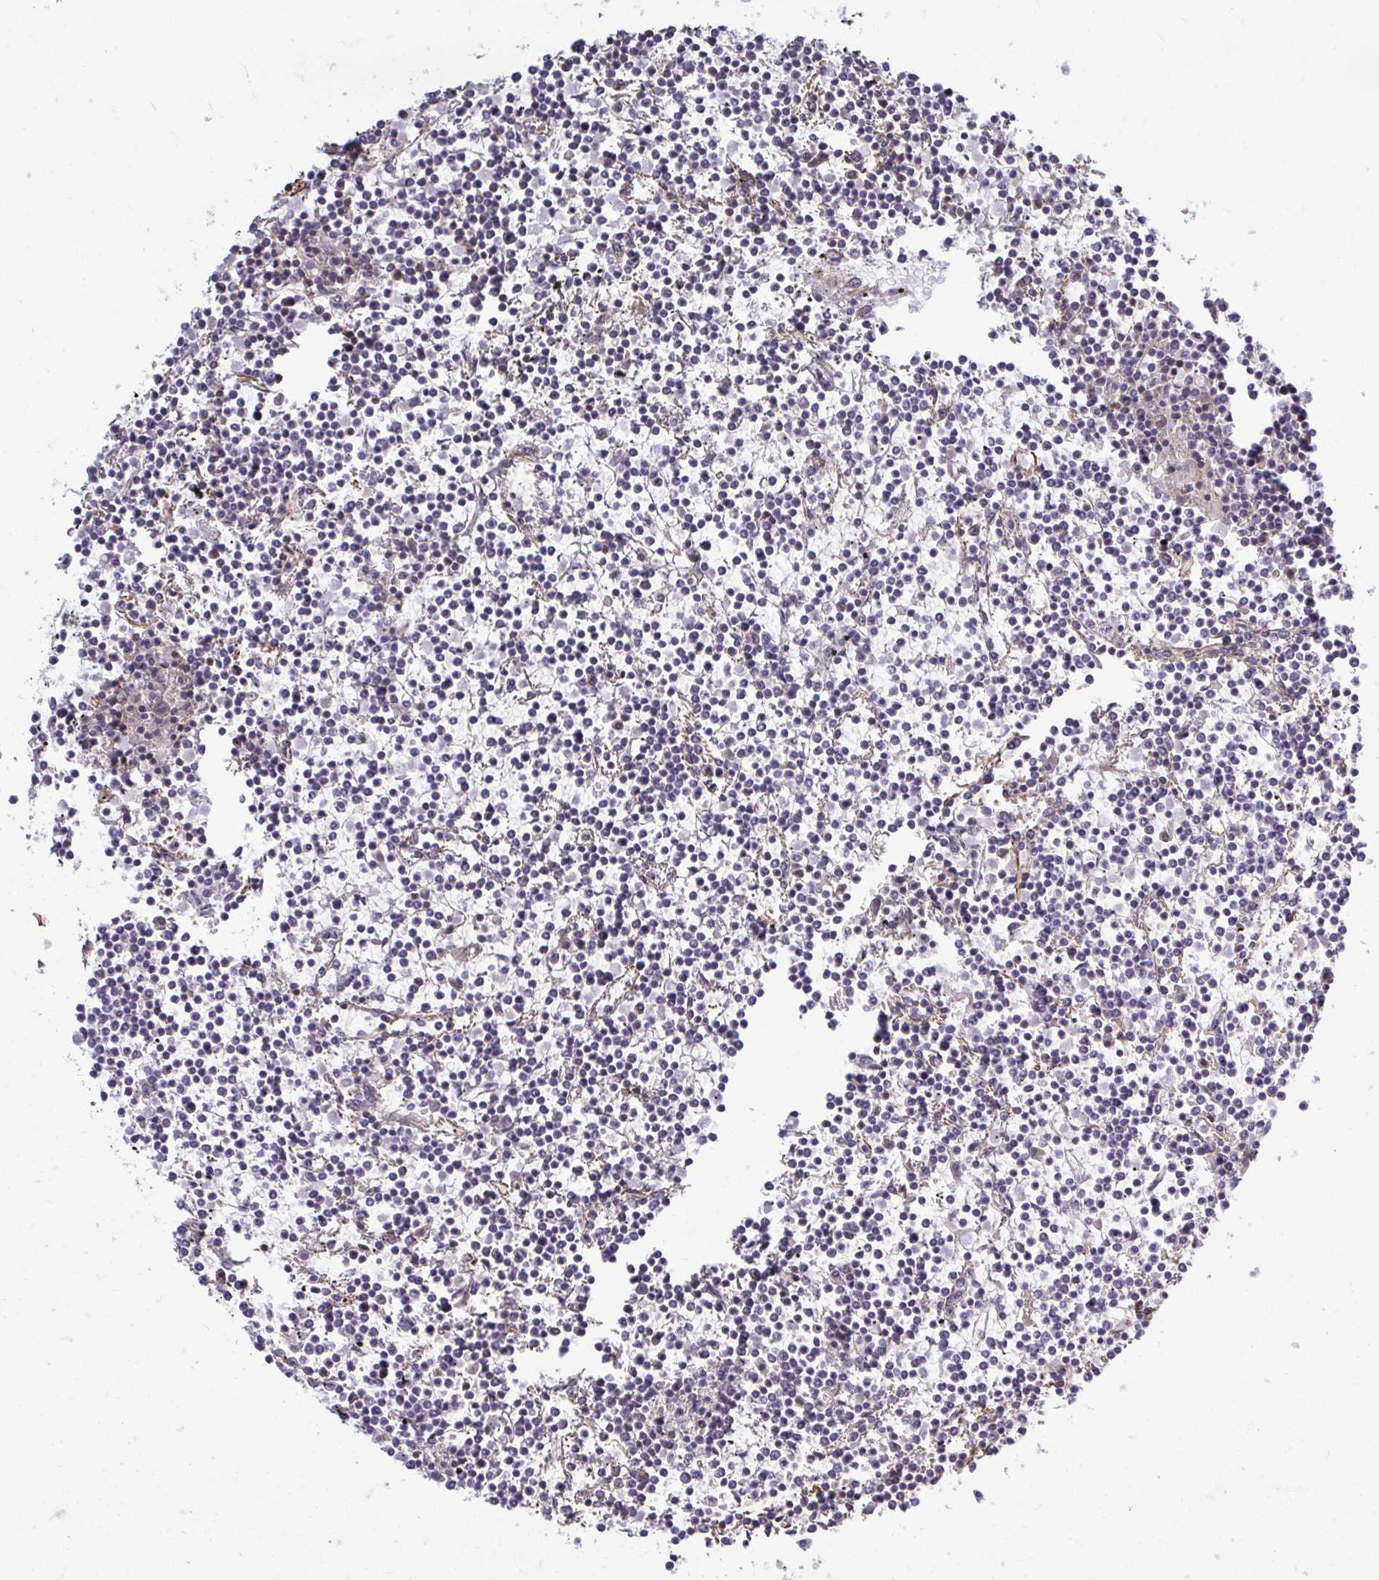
{"staining": {"intensity": "negative", "quantity": "none", "location": "none"}, "tissue": "lymphoma", "cell_type": "Tumor cells", "image_type": "cancer", "snomed": [{"axis": "morphology", "description": "Malignant lymphoma, non-Hodgkin's type, Low grade"}, {"axis": "topography", "description": "Spleen"}], "caption": "Human low-grade malignant lymphoma, non-Hodgkin's type stained for a protein using immunohistochemistry displays no expression in tumor cells.", "gene": "FUT10", "patient": {"sex": "female", "age": 19}}